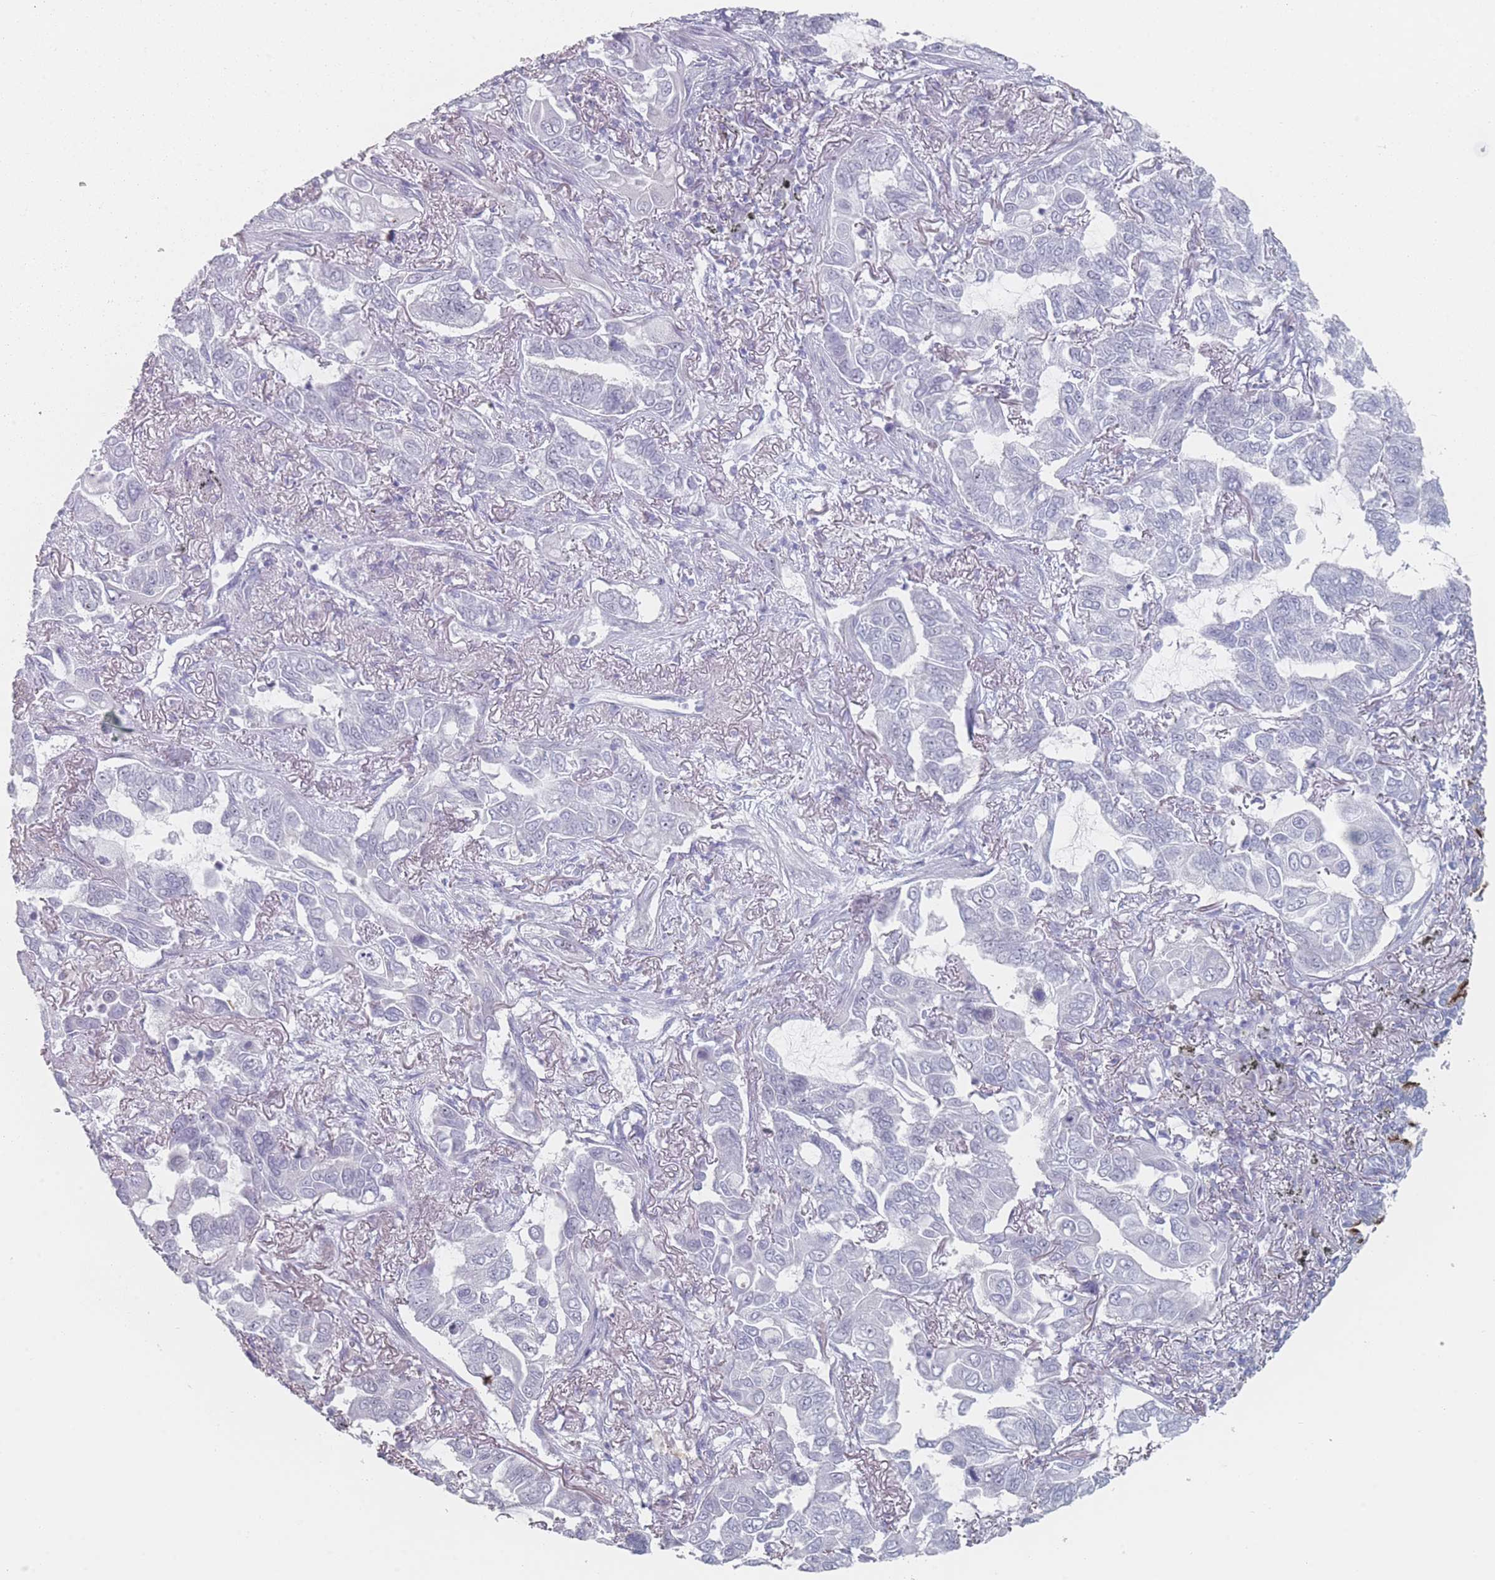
{"staining": {"intensity": "negative", "quantity": "none", "location": "none"}, "tissue": "lung cancer", "cell_type": "Tumor cells", "image_type": "cancer", "snomed": [{"axis": "morphology", "description": "Adenocarcinoma, NOS"}, {"axis": "topography", "description": "Lung"}], "caption": "Lung adenocarcinoma was stained to show a protein in brown. There is no significant positivity in tumor cells. (IHC, brightfield microscopy, high magnification).", "gene": "RNF4", "patient": {"sex": "male", "age": 64}}